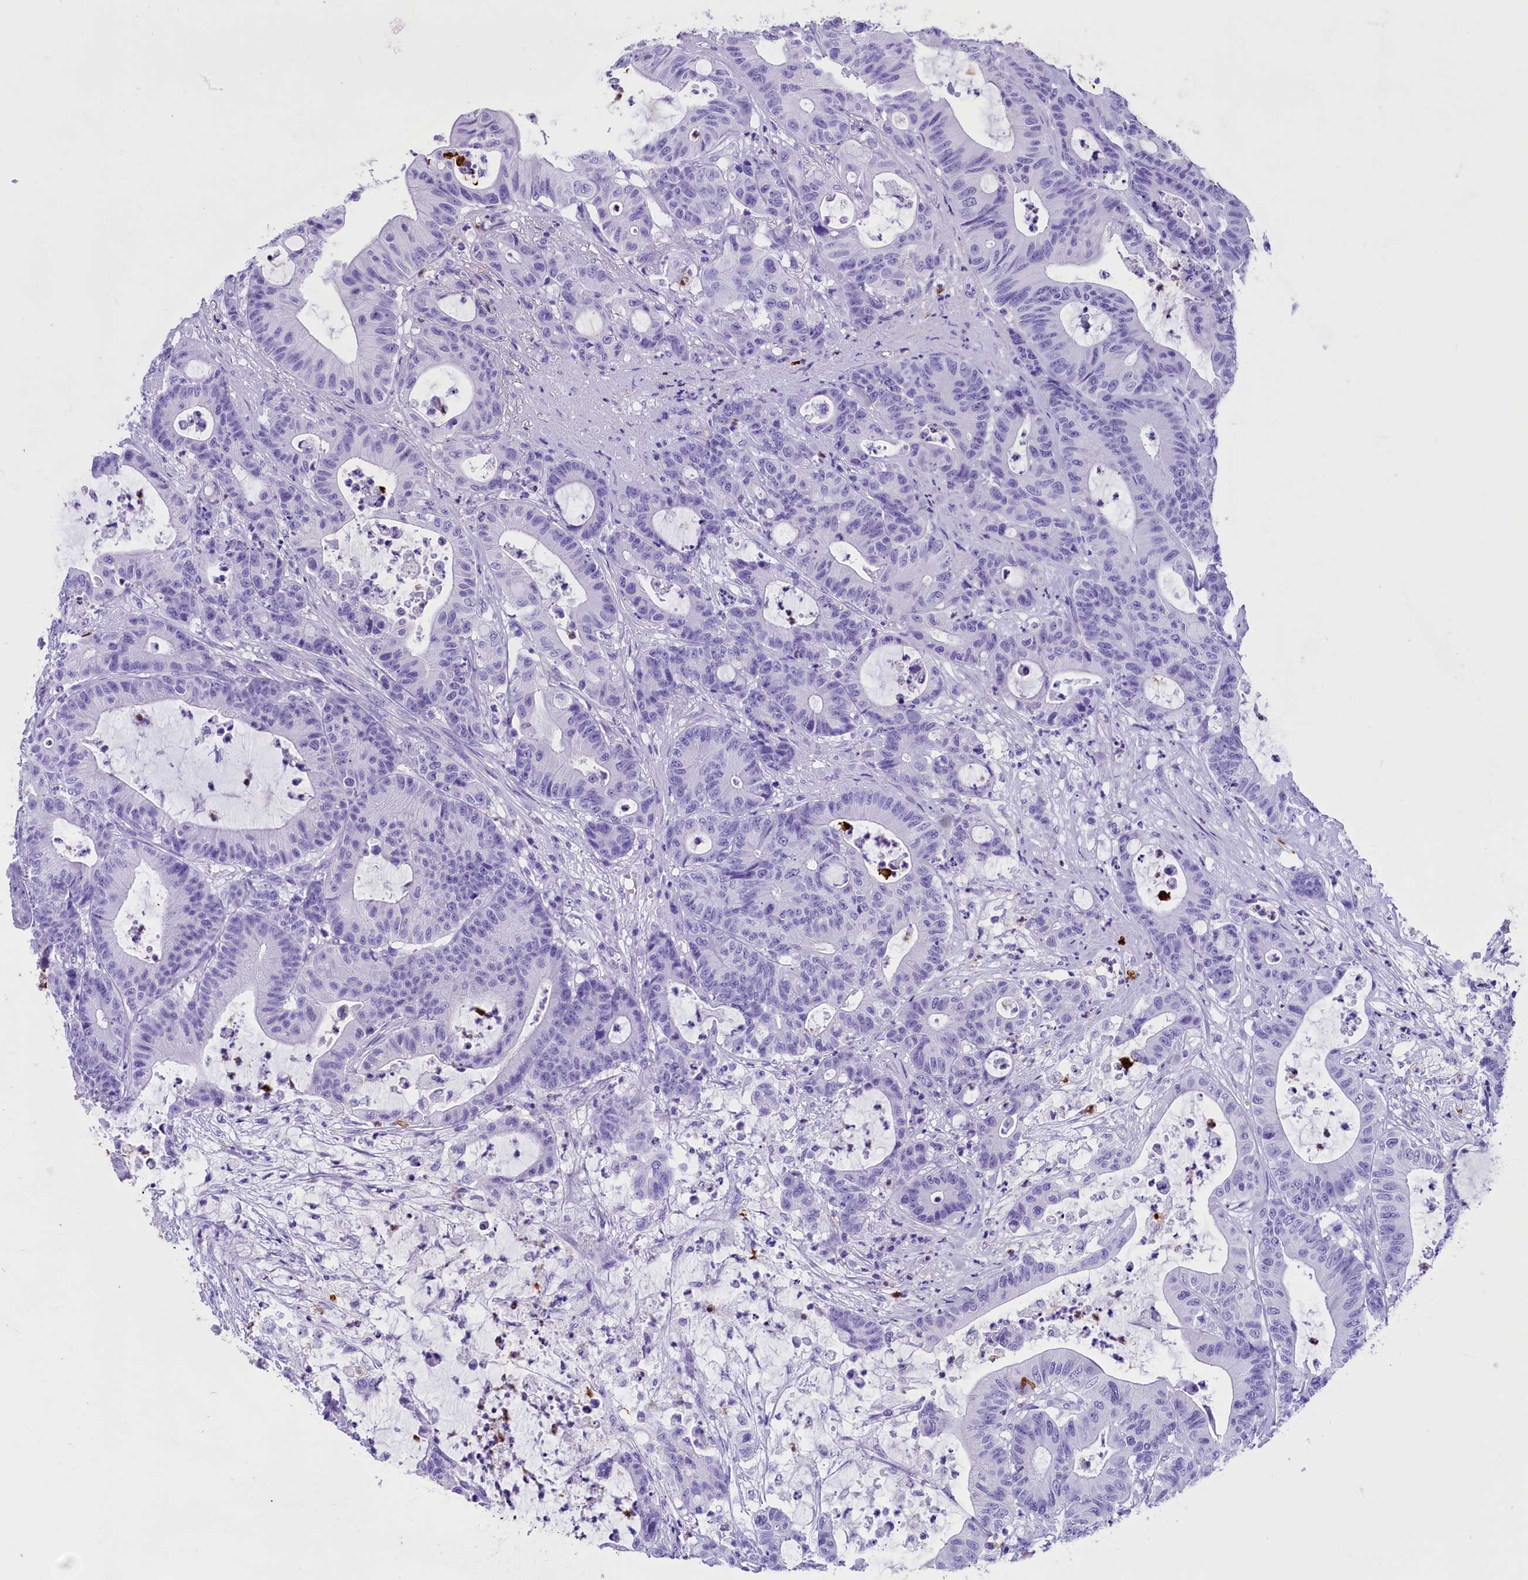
{"staining": {"intensity": "negative", "quantity": "none", "location": "none"}, "tissue": "colorectal cancer", "cell_type": "Tumor cells", "image_type": "cancer", "snomed": [{"axis": "morphology", "description": "Adenocarcinoma, NOS"}, {"axis": "topography", "description": "Colon"}], "caption": "Immunohistochemistry histopathology image of neoplastic tissue: colorectal cancer (adenocarcinoma) stained with DAB (3,3'-diaminobenzidine) exhibits no significant protein staining in tumor cells. (DAB immunohistochemistry (IHC) visualized using brightfield microscopy, high magnification).", "gene": "CLC", "patient": {"sex": "female", "age": 84}}